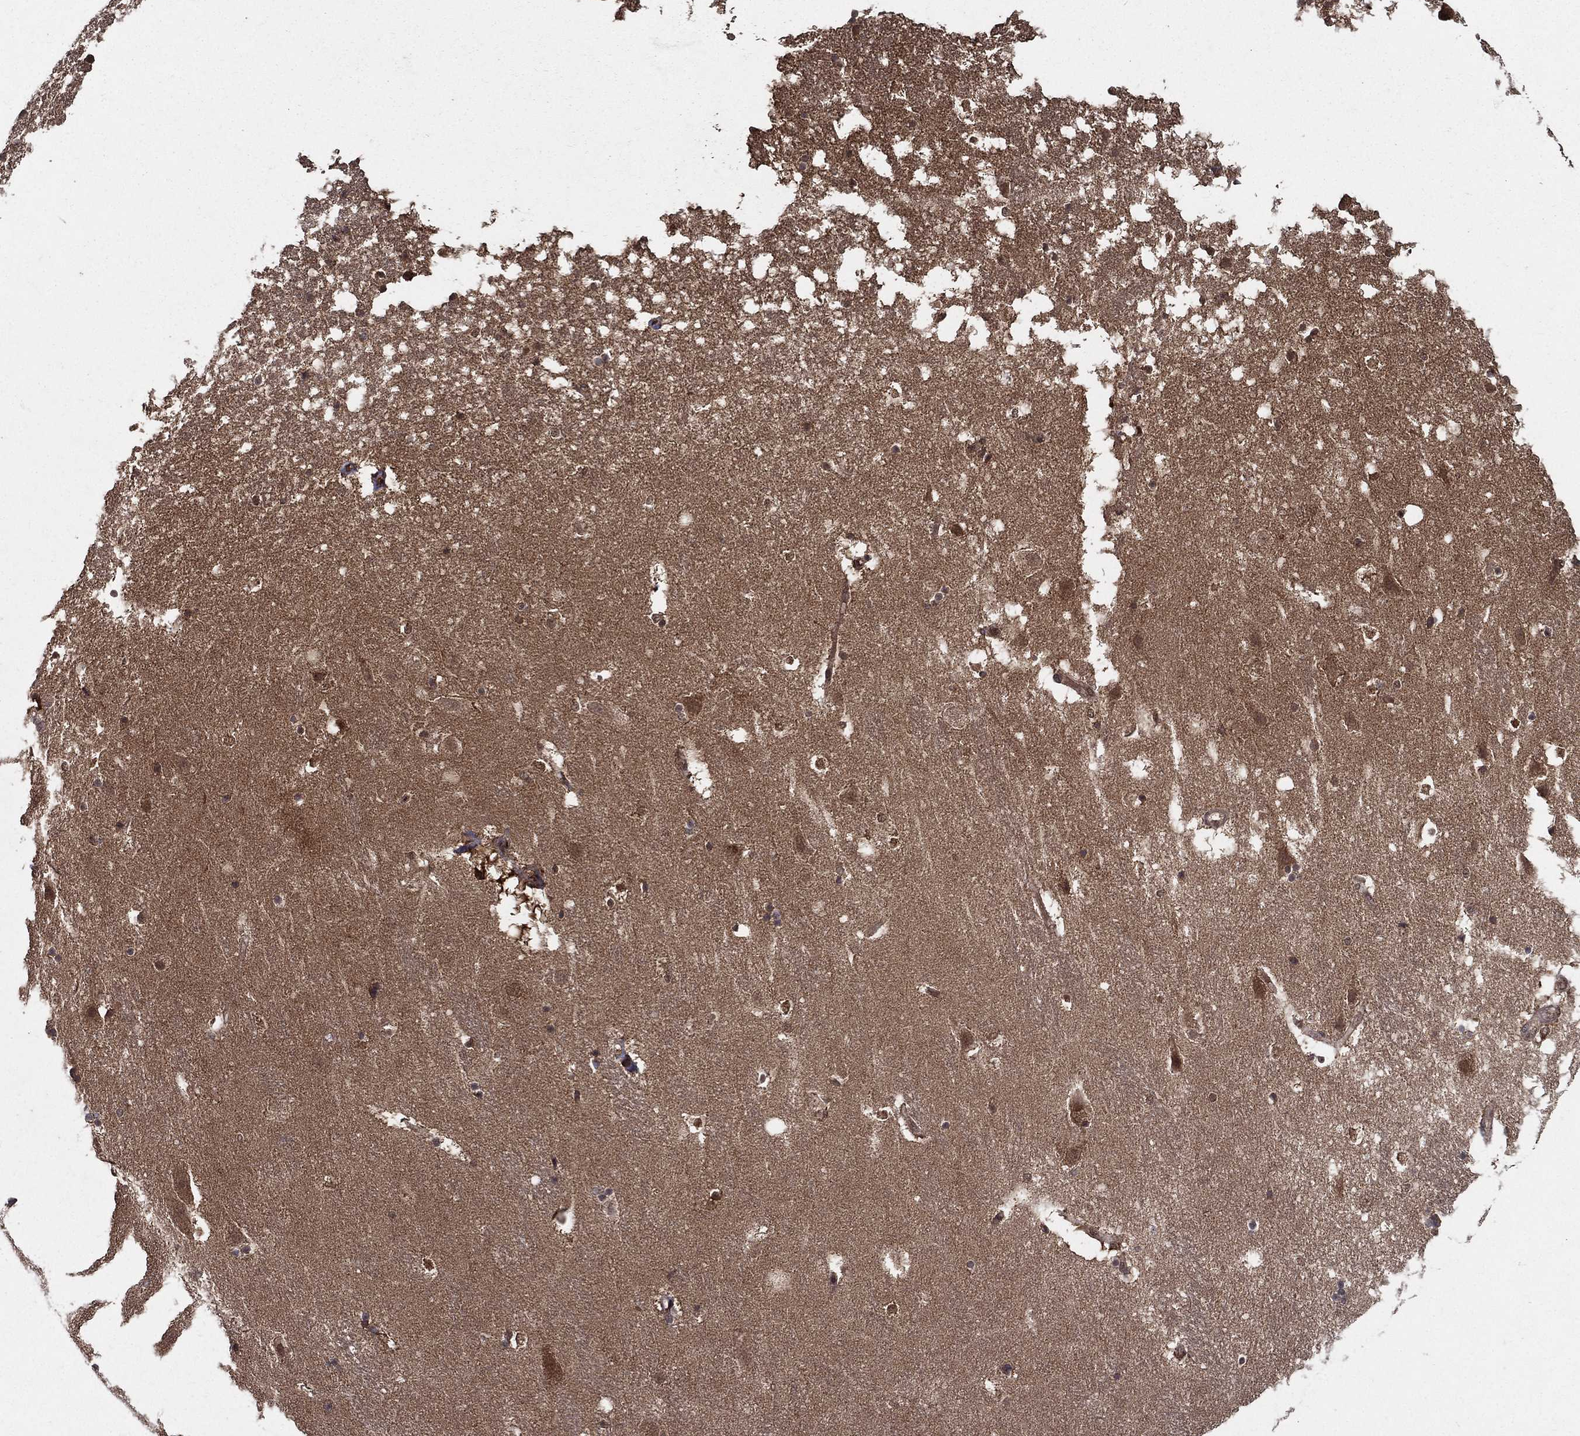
{"staining": {"intensity": "moderate", "quantity": "<25%", "location": "nuclear"}, "tissue": "hippocampus", "cell_type": "Glial cells", "image_type": "normal", "snomed": [{"axis": "morphology", "description": "Normal tissue, NOS"}, {"axis": "topography", "description": "Hippocampus"}], "caption": "IHC image of benign hippocampus: hippocampus stained using immunohistochemistry (IHC) demonstrates low levels of moderate protein expression localized specifically in the nuclear of glial cells, appearing as a nuclear brown color.", "gene": "CARM1", "patient": {"sex": "male", "age": 49}}